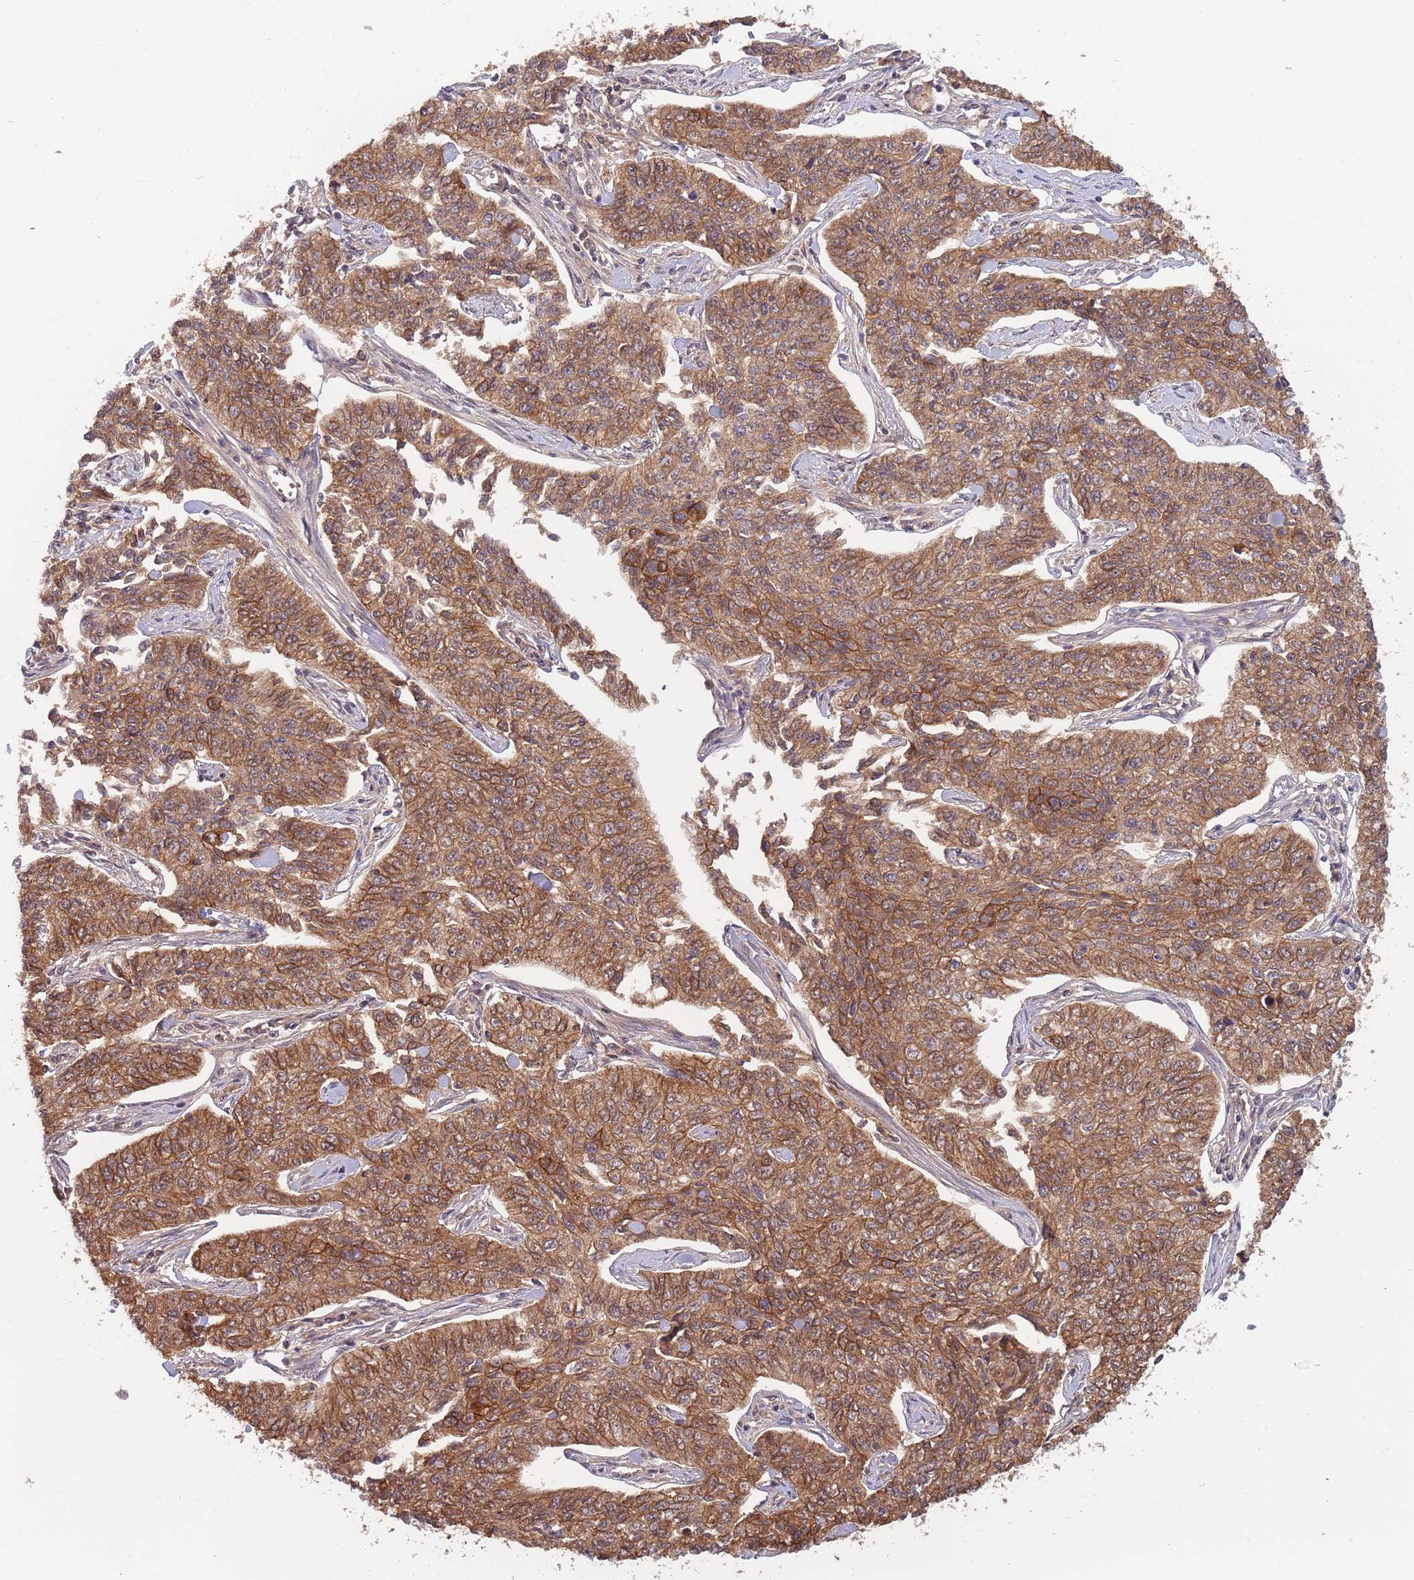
{"staining": {"intensity": "moderate", "quantity": ">75%", "location": "cytoplasmic/membranous"}, "tissue": "cervical cancer", "cell_type": "Tumor cells", "image_type": "cancer", "snomed": [{"axis": "morphology", "description": "Squamous cell carcinoma, NOS"}, {"axis": "topography", "description": "Cervix"}], "caption": "Immunohistochemical staining of cervical cancer displays medium levels of moderate cytoplasmic/membranous positivity in about >75% of tumor cells.", "gene": "GSDMD", "patient": {"sex": "female", "age": 35}}